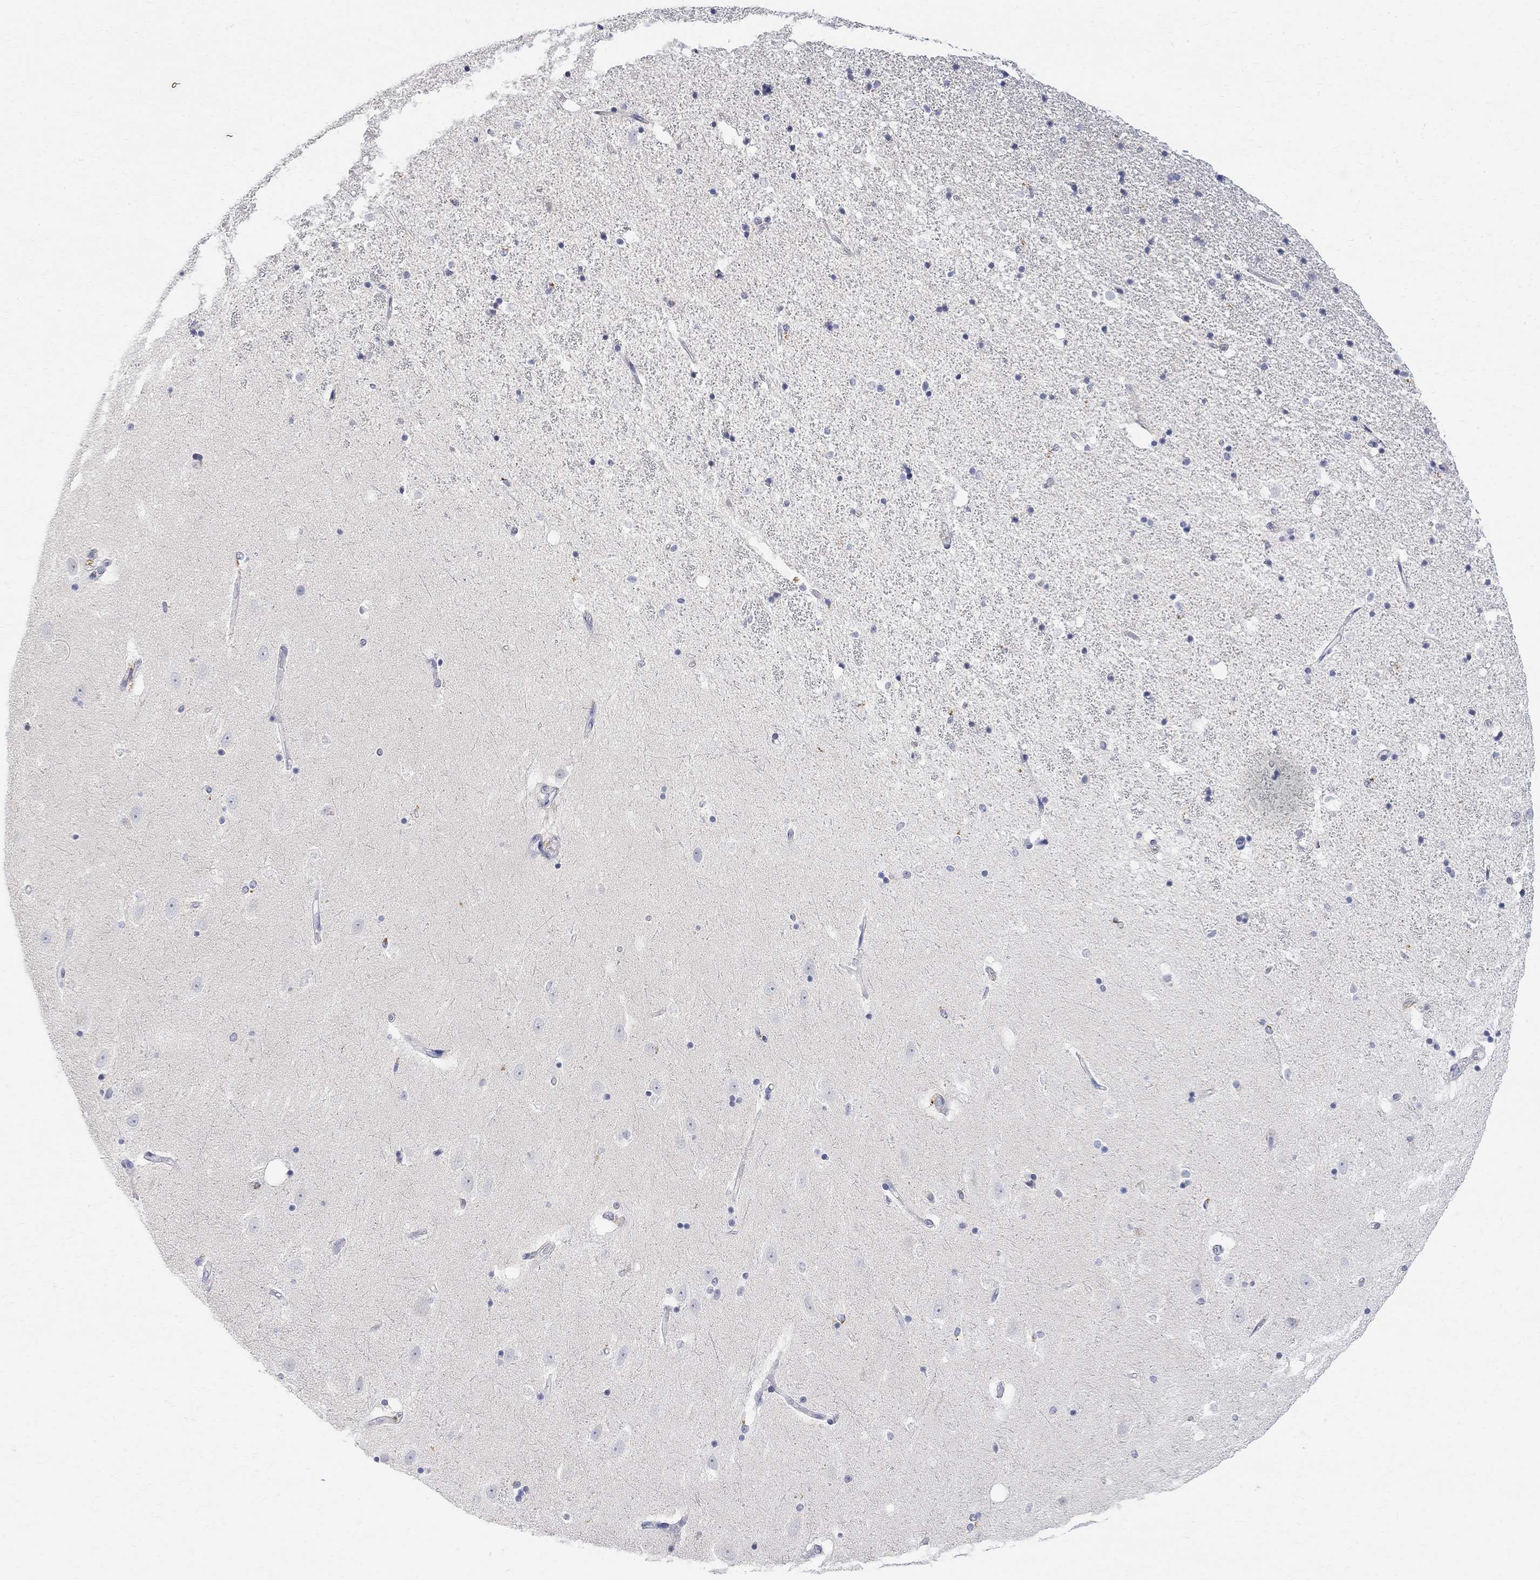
{"staining": {"intensity": "negative", "quantity": "none", "location": "none"}, "tissue": "hippocampus", "cell_type": "Glial cells", "image_type": "normal", "snomed": [{"axis": "morphology", "description": "Normal tissue, NOS"}, {"axis": "topography", "description": "Hippocampus"}], "caption": "Micrograph shows no protein positivity in glial cells of normal hippocampus. Brightfield microscopy of IHC stained with DAB (brown) and hematoxylin (blue), captured at high magnification.", "gene": "FNDC5", "patient": {"sex": "male", "age": 49}}